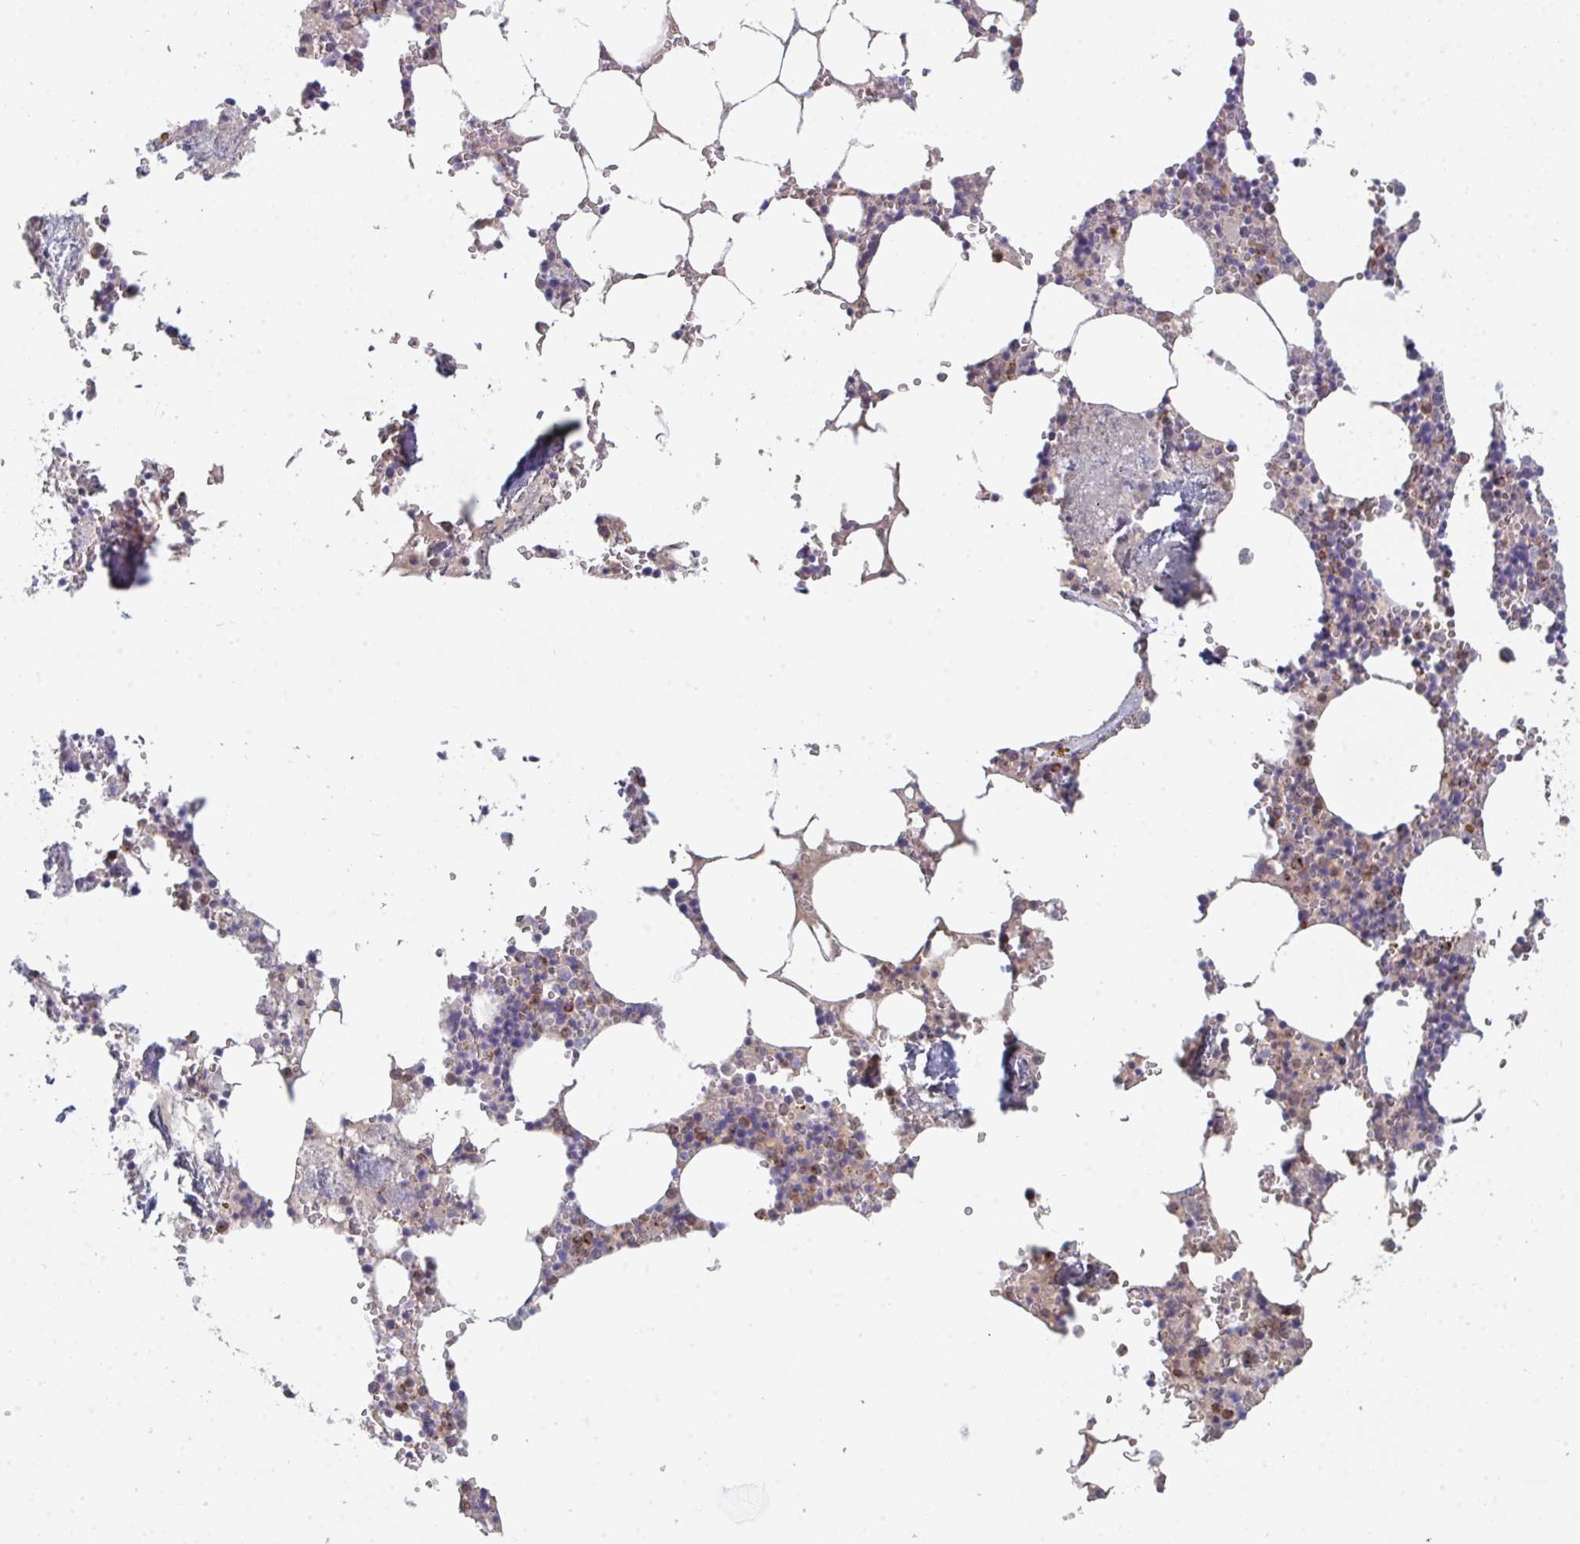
{"staining": {"intensity": "moderate", "quantity": "25%-75%", "location": "cytoplasmic/membranous"}, "tissue": "bone marrow", "cell_type": "Hematopoietic cells", "image_type": "normal", "snomed": [{"axis": "morphology", "description": "Normal tissue, NOS"}, {"axis": "topography", "description": "Bone marrow"}], "caption": "Hematopoietic cells show medium levels of moderate cytoplasmic/membranous positivity in approximately 25%-75% of cells in normal bone marrow.", "gene": "HGFAC", "patient": {"sex": "male", "age": 54}}